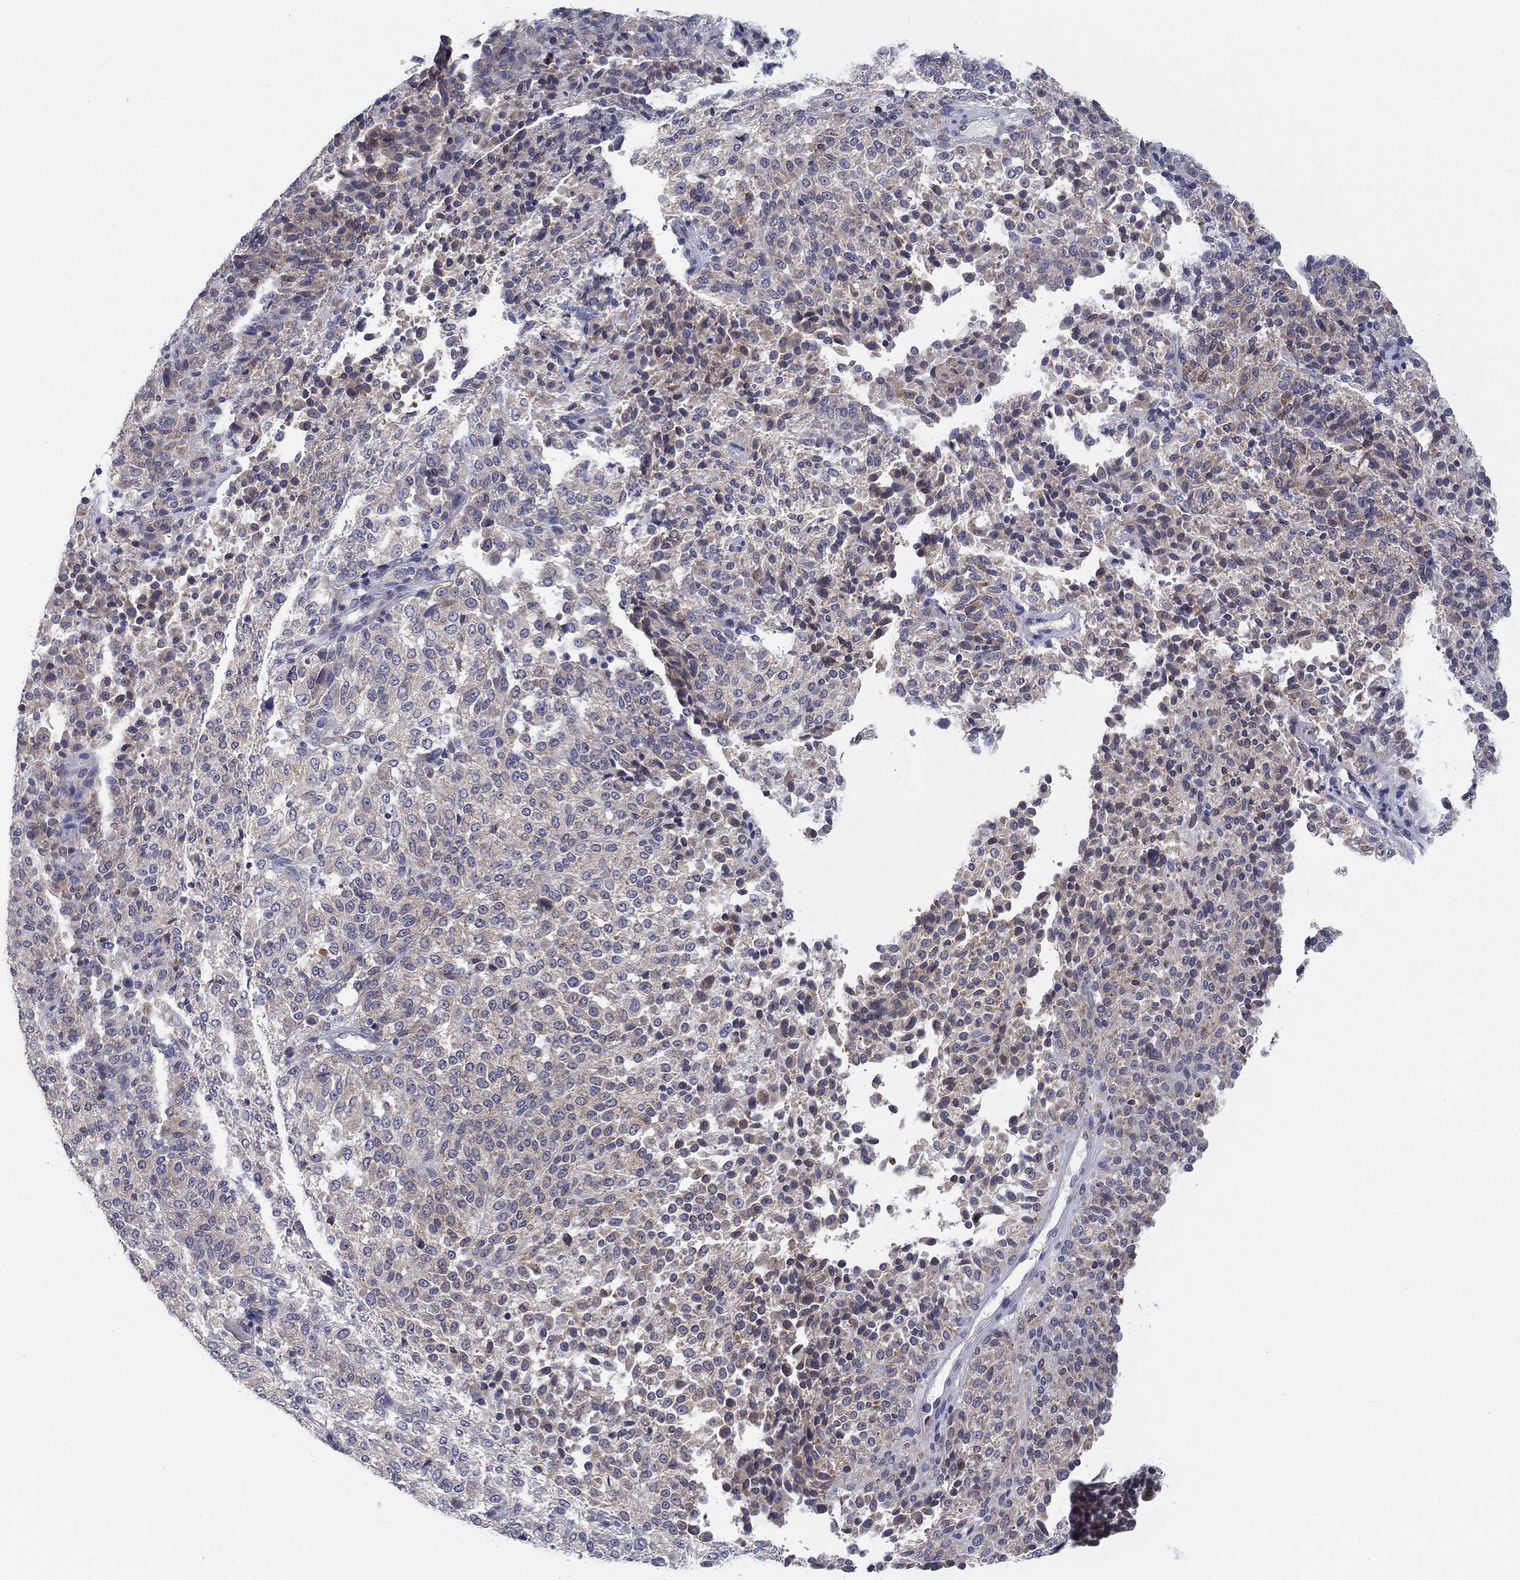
{"staining": {"intensity": "negative", "quantity": "none", "location": "none"}, "tissue": "melanoma", "cell_type": "Tumor cells", "image_type": "cancer", "snomed": [{"axis": "morphology", "description": "Malignant melanoma, Metastatic site"}, {"axis": "topography", "description": "Brain"}], "caption": "A high-resolution histopathology image shows IHC staining of melanoma, which displays no significant expression in tumor cells.", "gene": "ERMP1", "patient": {"sex": "female", "age": 56}}